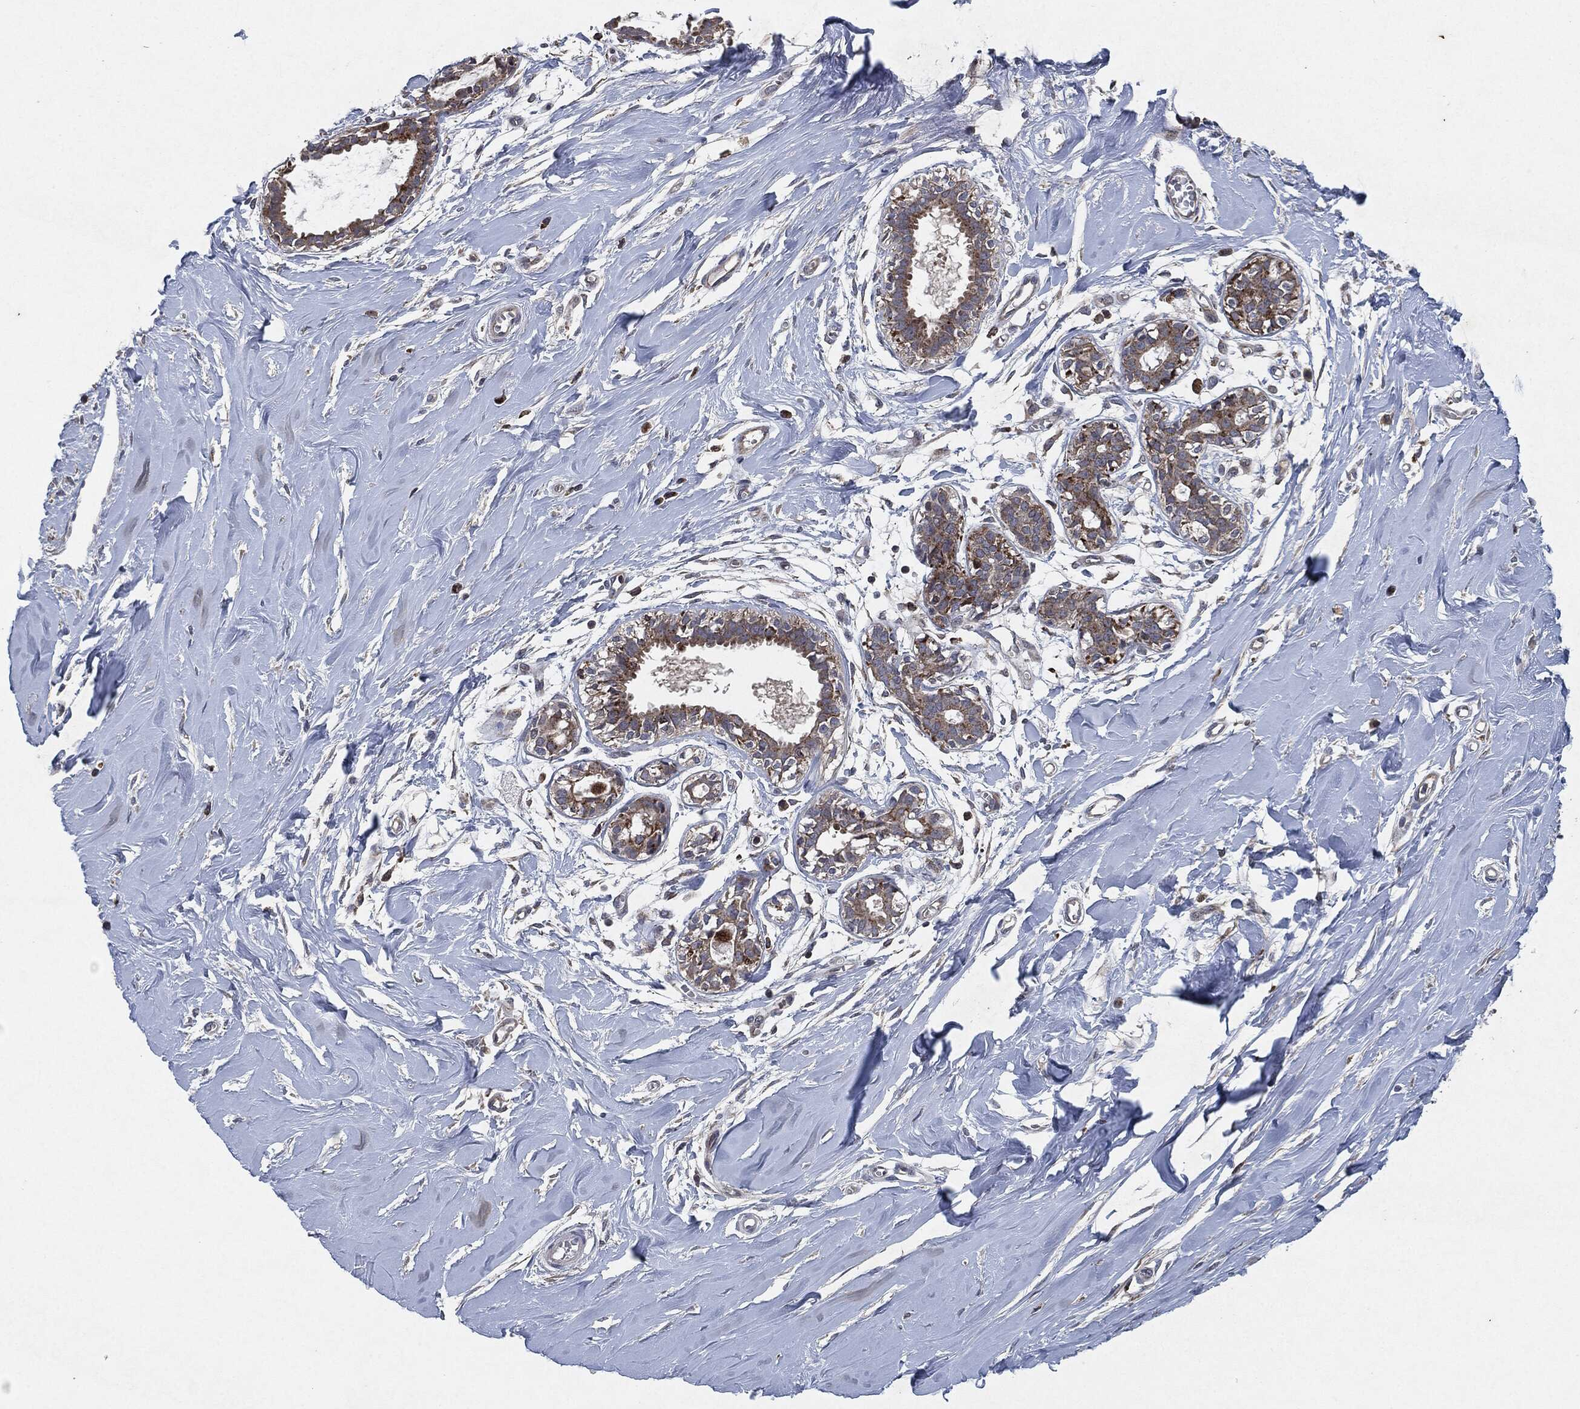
{"staining": {"intensity": "moderate", "quantity": "25%-75%", "location": "cytoplasmic/membranous"}, "tissue": "soft tissue", "cell_type": "Fibroblasts", "image_type": "normal", "snomed": [{"axis": "morphology", "description": "Normal tissue, NOS"}, {"axis": "topography", "description": "Breast"}], "caption": "A brown stain labels moderate cytoplasmic/membranous expression of a protein in fibroblasts of benign soft tissue.", "gene": "SLC31A2", "patient": {"sex": "female", "age": 49}}